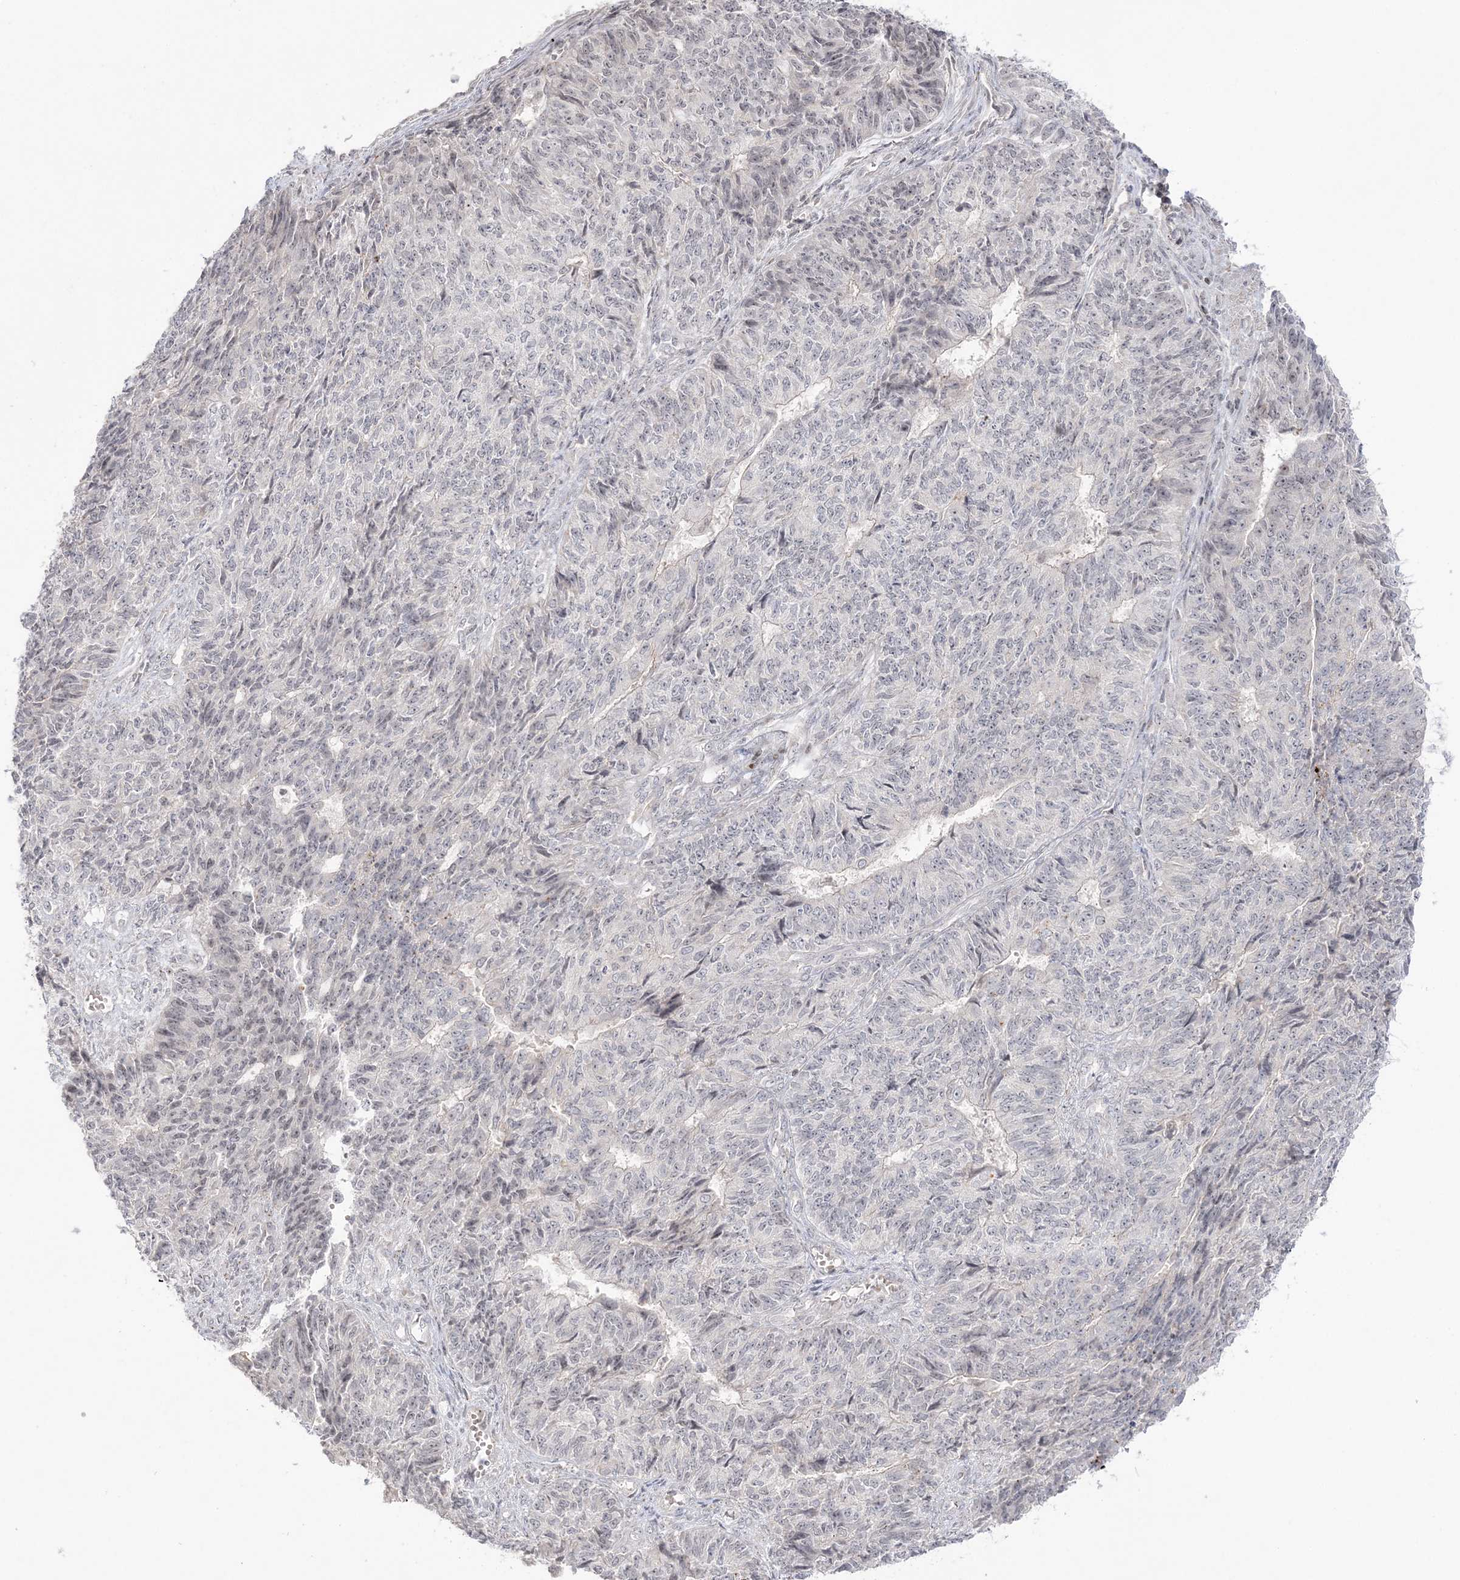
{"staining": {"intensity": "negative", "quantity": "none", "location": "none"}, "tissue": "endometrial cancer", "cell_type": "Tumor cells", "image_type": "cancer", "snomed": [{"axis": "morphology", "description": "Adenocarcinoma, NOS"}, {"axis": "topography", "description": "Endometrium"}], "caption": "Micrograph shows no significant protein expression in tumor cells of adenocarcinoma (endometrial). Nuclei are stained in blue.", "gene": "SH3BP4", "patient": {"sex": "female", "age": 32}}